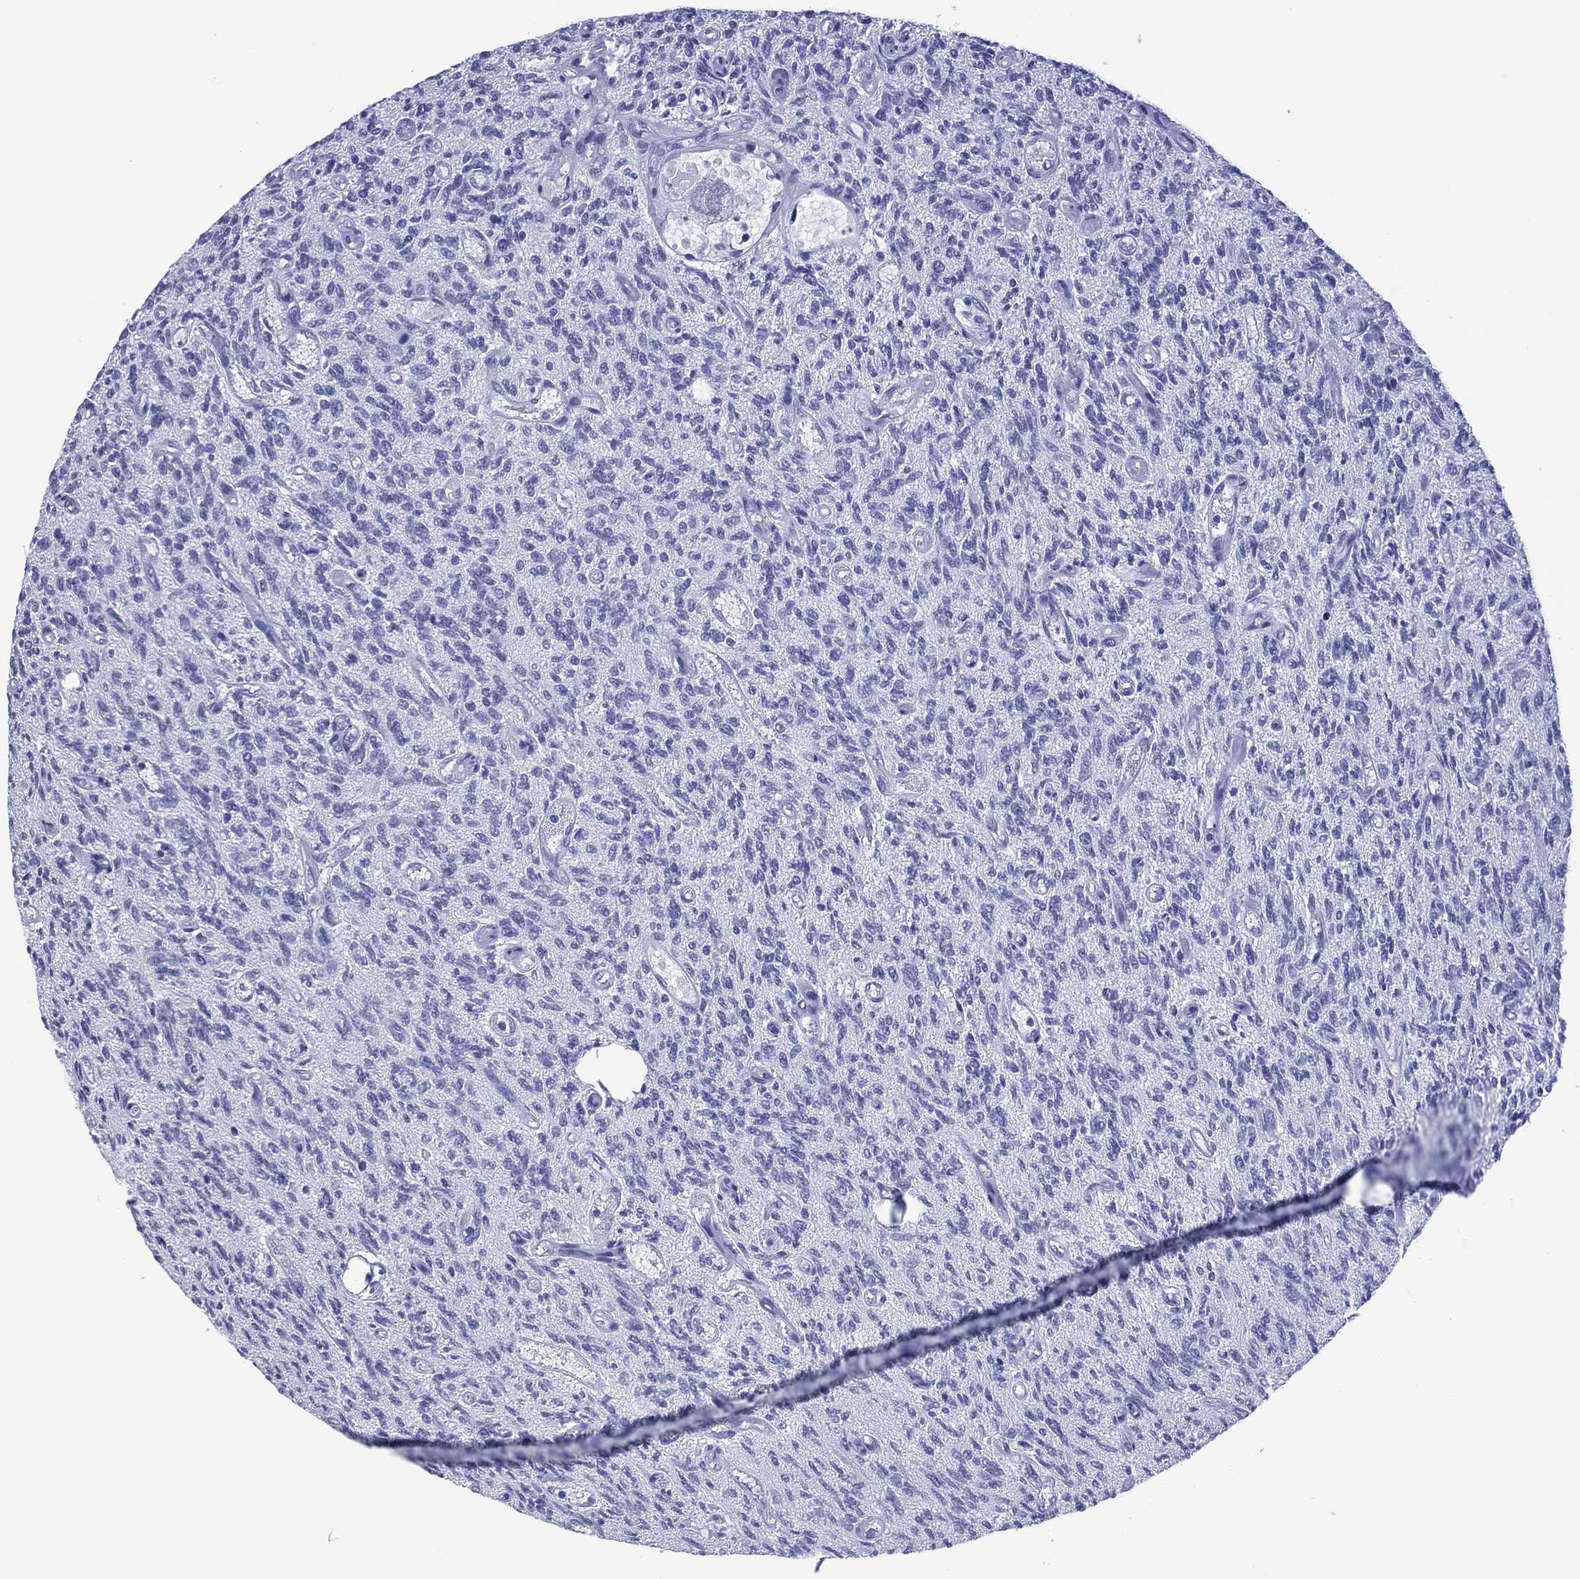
{"staining": {"intensity": "negative", "quantity": "none", "location": "none"}, "tissue": "glioma", "cell_type": "Tumor cells", "image_type": "cancer", "snomed": [{"axis": "morphology", "description": "Glioma, malignant, High grade"}, {"axis": "topography", "description": "Brain"}], "caption": "This is an IHC image of malignant high-grade glioma. There is no staining in tumor cells.", "gene": "UTF1", "patient": {"sex": "male", "age": 64}}